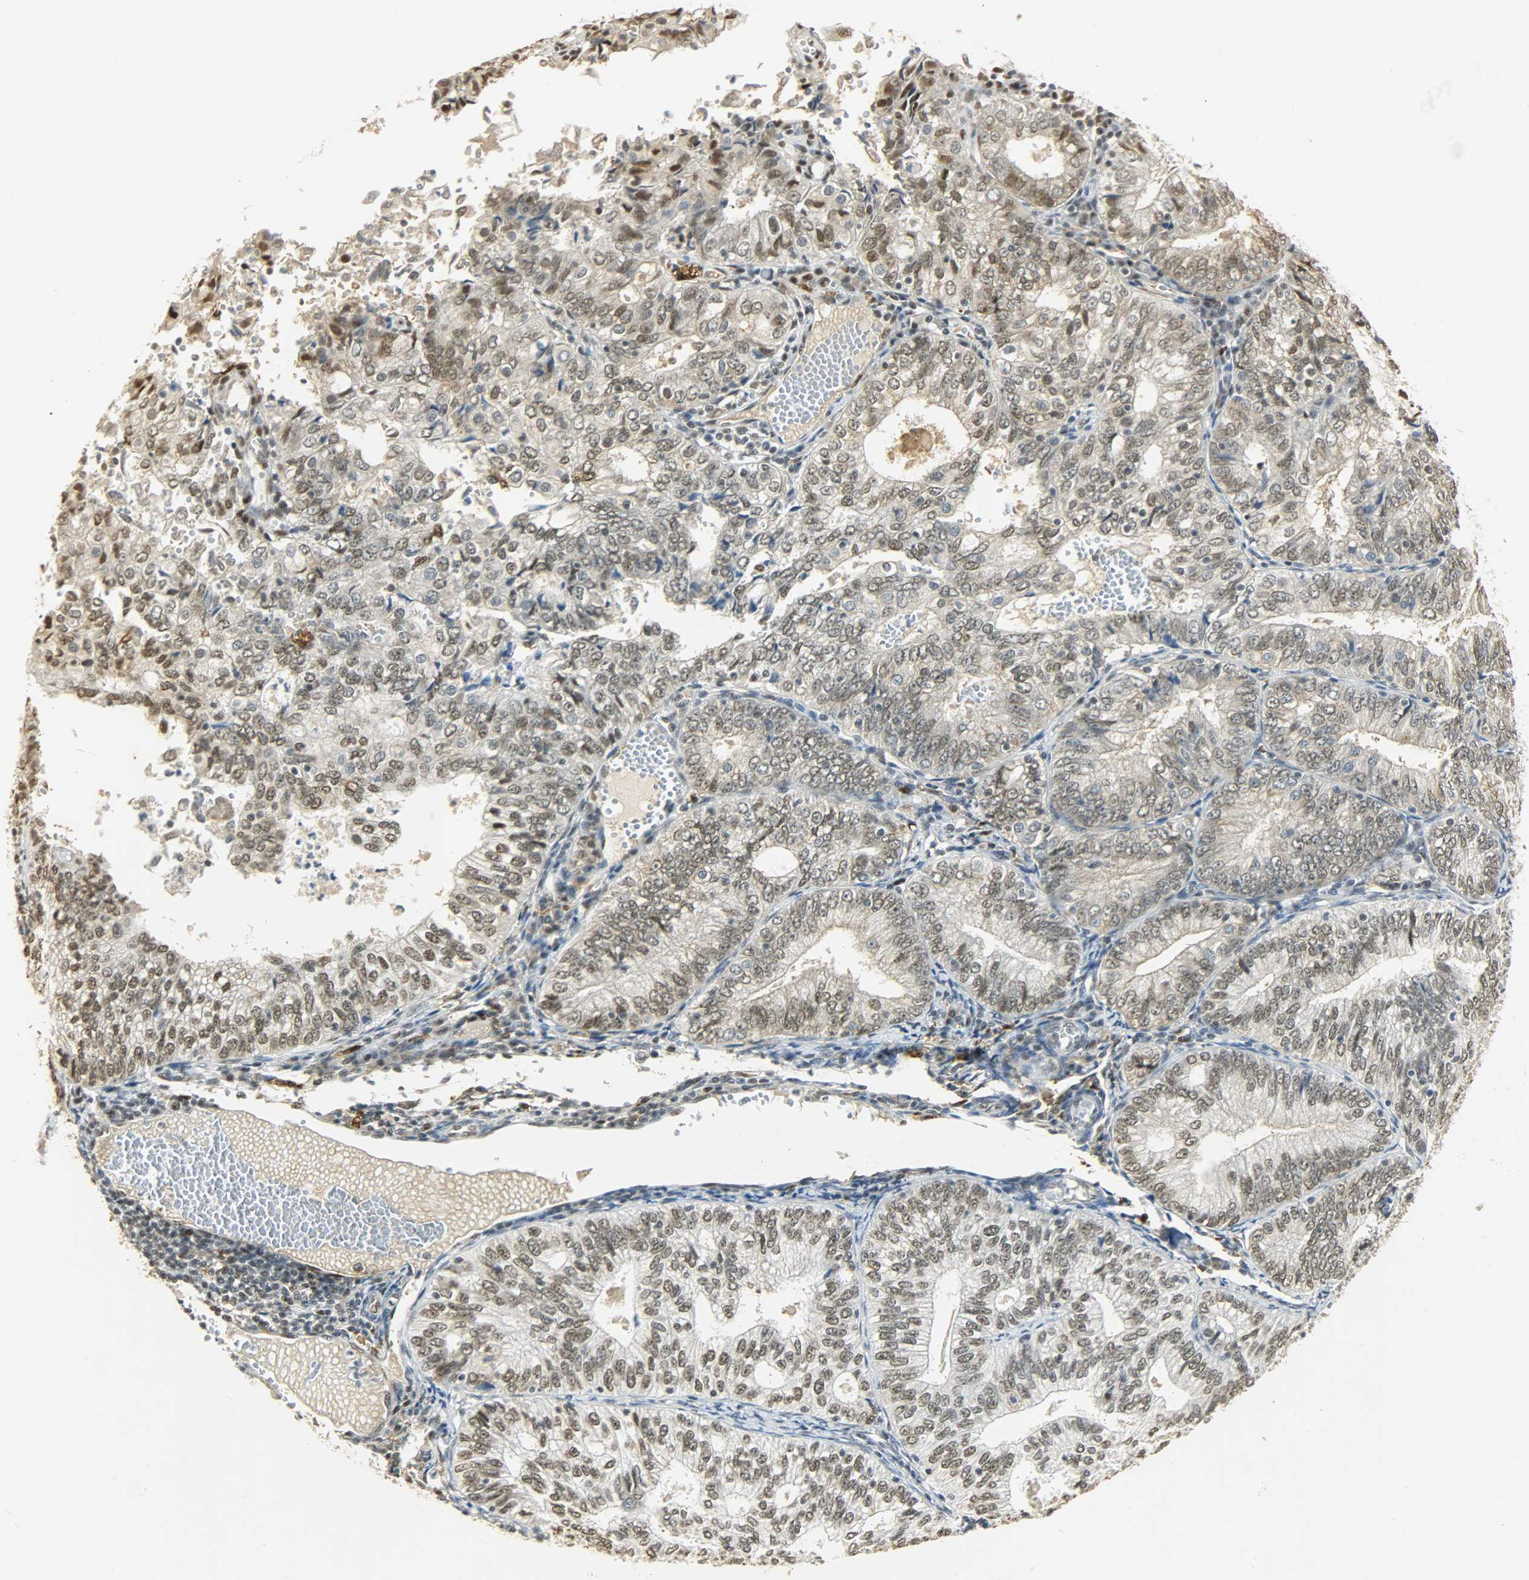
{"staining": {"intensity": "weak", "quantity": ">75%", "location": "nuclear"}, "tissue": "endometrial cancer", "cell_type": "Tumor cells", "image_type": "cancer", "snomed": [{"axis": "morphology", "description": "Adenocarcinoma, NOS"}, {"axis": "topography", "description": "Endometrium"}], "caption": "Adenocarcinoma (endometrial) stained for a protein (brown) shows weak nuclear positive expression in approximately >75% of tumor cells.", "gene": "NGFR", "patient": {"sex": "female", "age": 69}}